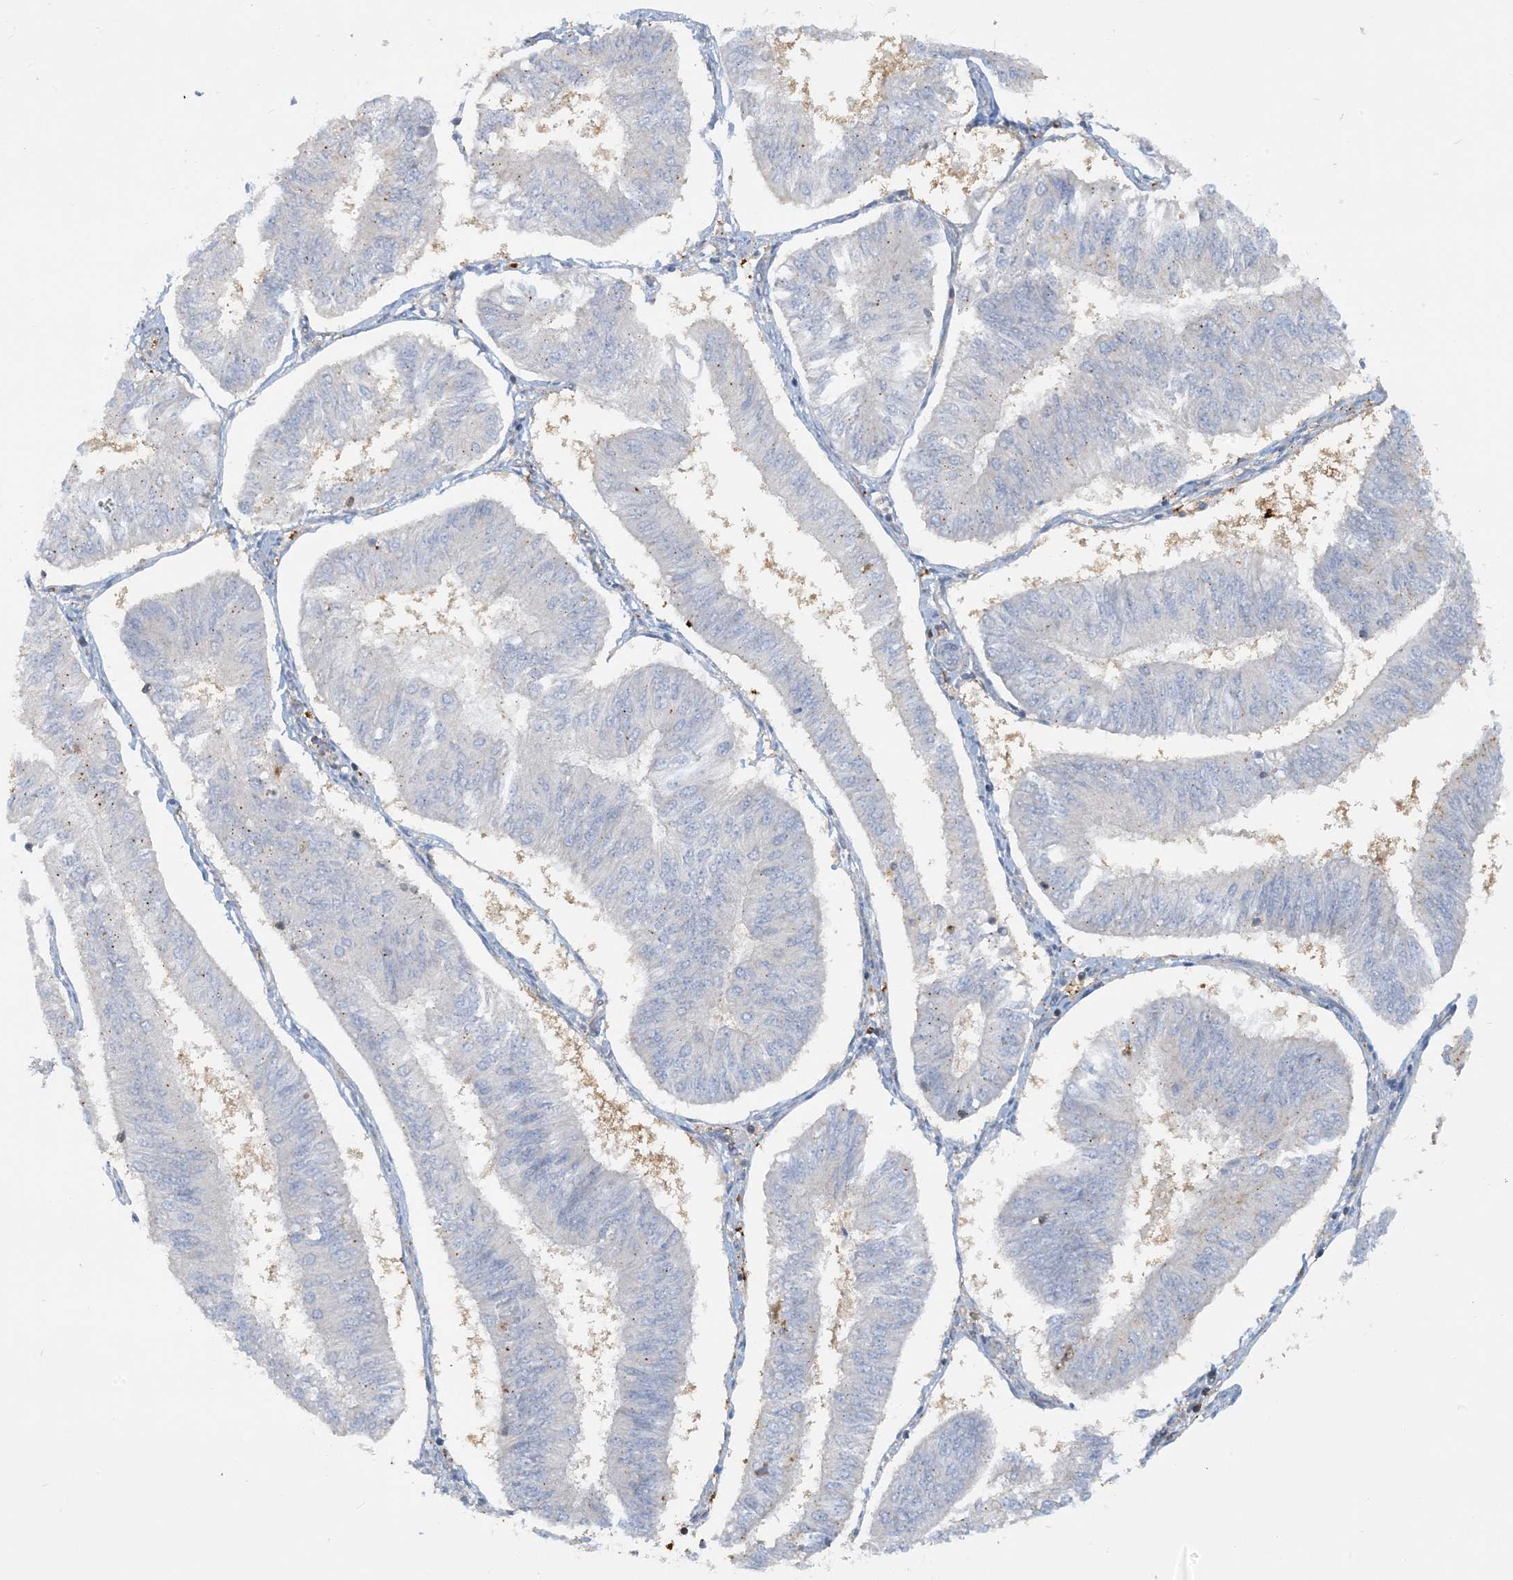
{"staining": {"intensity": "negative", "quantity": "none", "location": "none"}, "tissue": "endometrial cancer", "cell_type": "Tumor cells", "image_type": "cancer", "snomed": [{"axis": "morphology", "description": "Adenocarcinoma, NOS"}, {"axis": "topography", "description": "Endometrium"}], "caption": "High power microscopy micrograph of an immunohistochemistry (IHC) micrograph of adenocarcinoma (endometrial), revealing no significant expression in tumor cells.", "gene": "SFMBT2", "patient": {"sex": "female", "age": 58}}